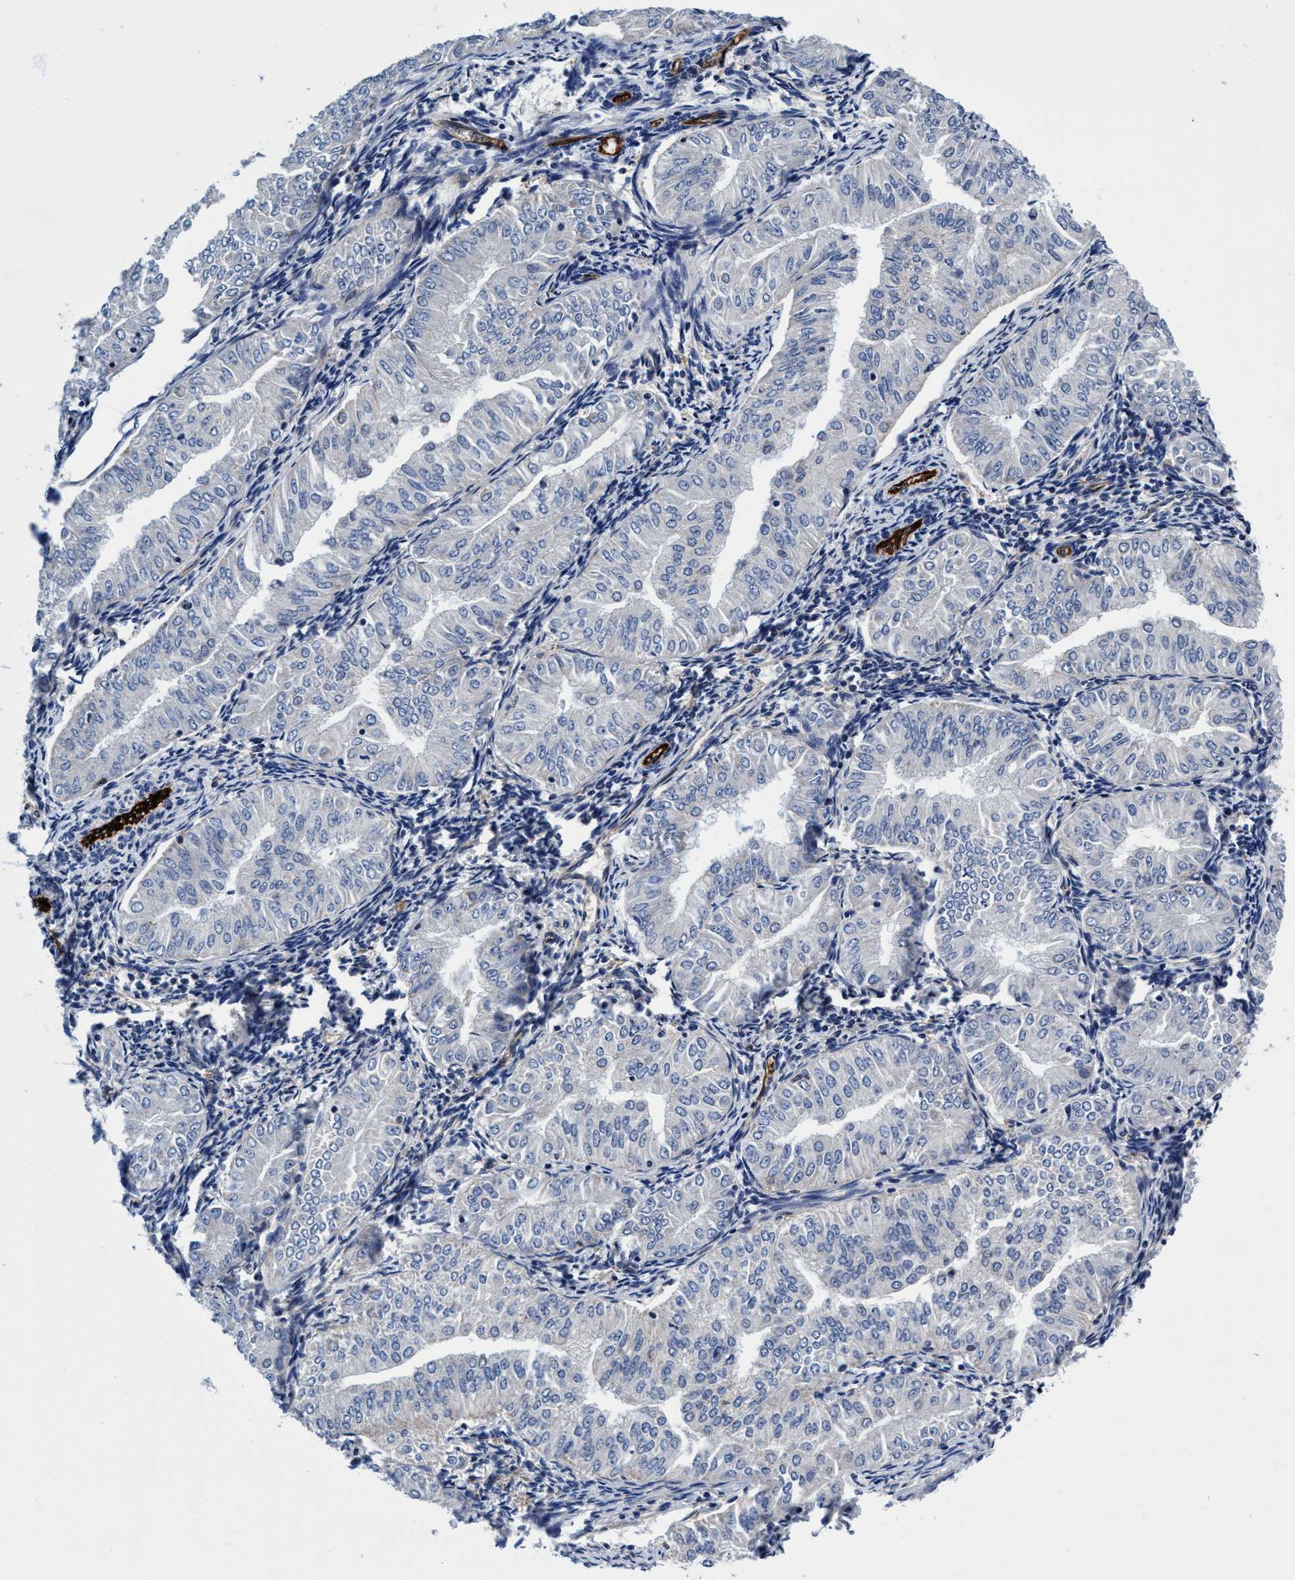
{"staining": {"intensity": "negative", "quantity": "none", "location": "none"}, "tissue": "endometrial cancer", "cell_type": "Tumor cells", "image_type": "cancer", "snomed": [{"axis": "morphology", "description": "Normal tissue, NOS"}, {"axis": "morphology", "description": "Adenocarcinoma, NOS"}, {"axis": "topography", "description": "Endometrium"}], "caption": "Immunohistochemistry (IHC) histopathology image of endometrial cancer (adenocarcinoma) stained for a protein (brown), which demonstrates no positivity in tumor cells.", "gene": "UBALD2", "patient": {"sex": "female", "age": 53}}